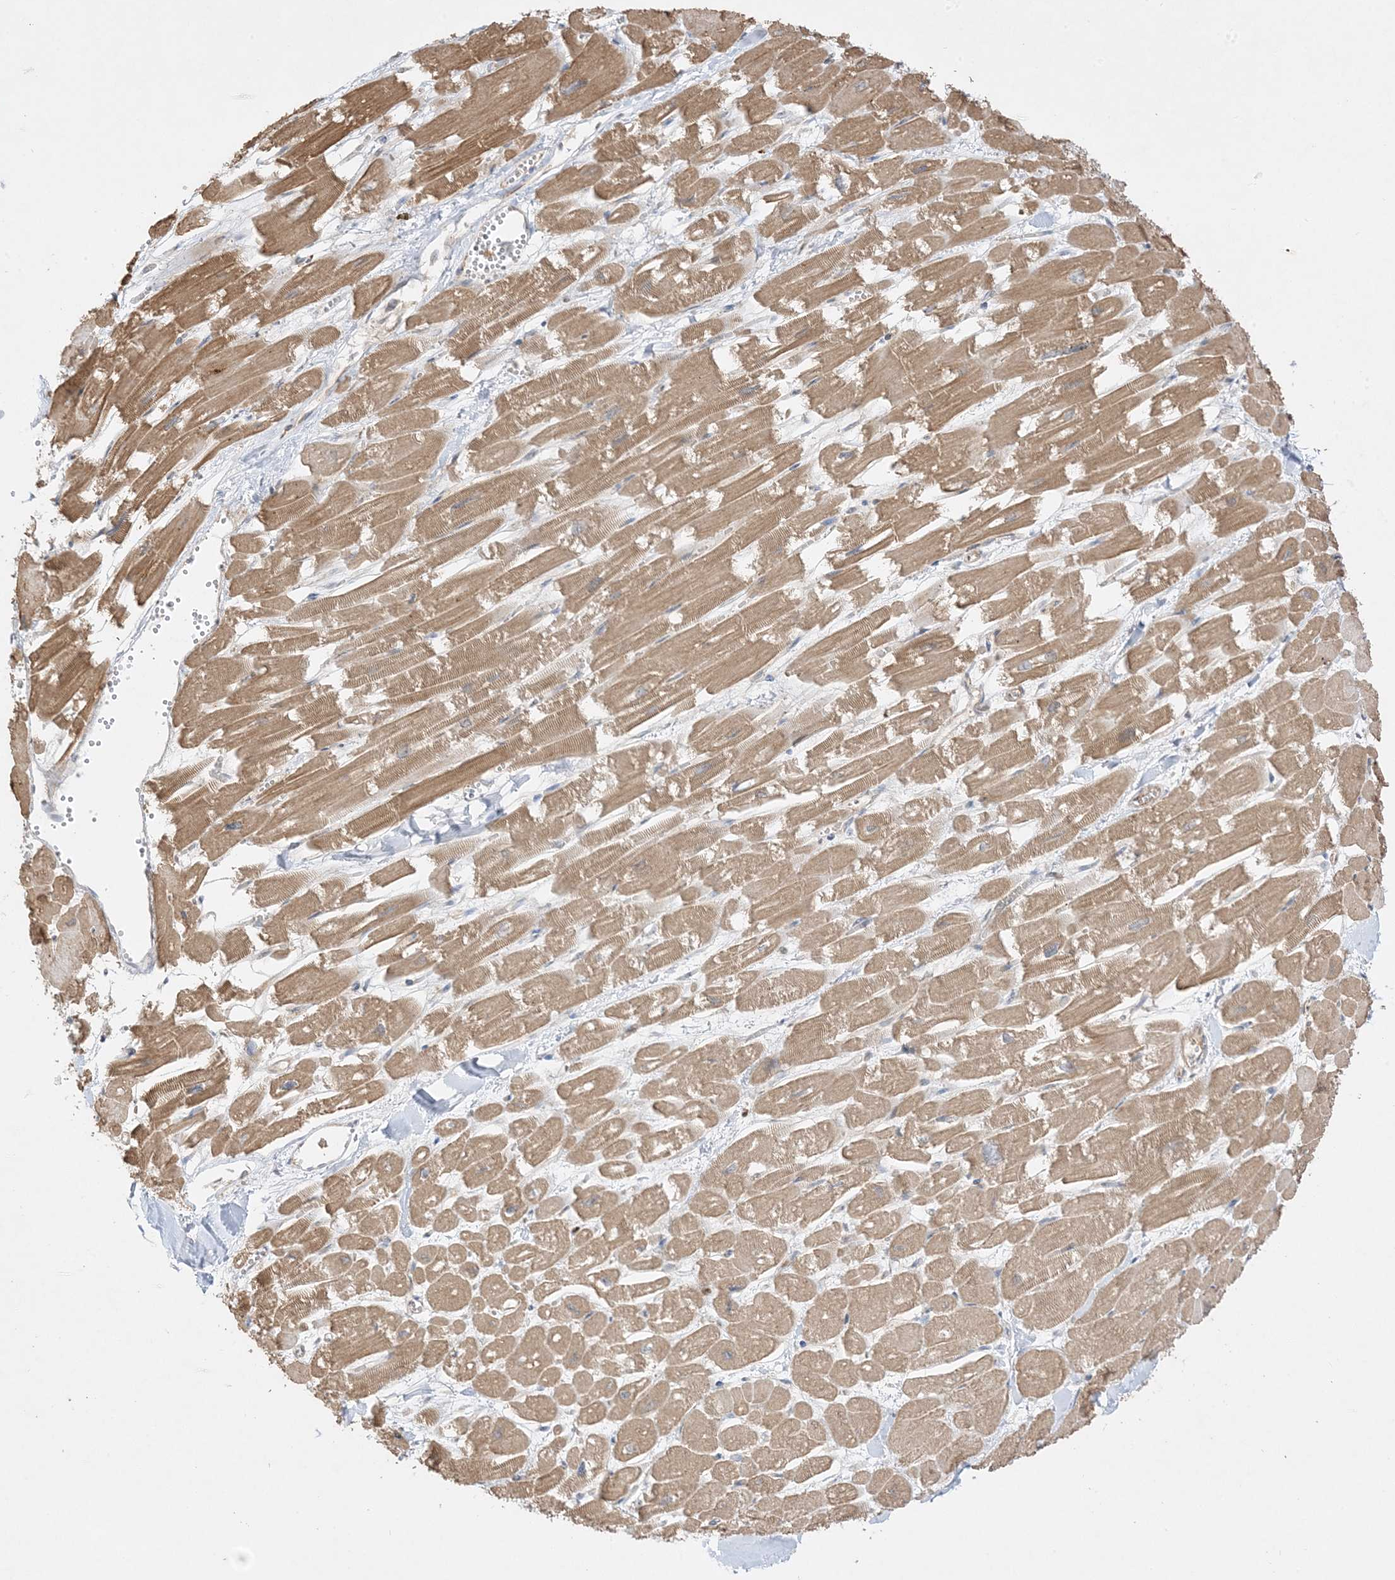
{"staining": {"intensity": "moderate", "quantity": ">75%", "location": "cytoplasmic/membranous"}, "tissue": "heart muscle", "cell_type": "Cardiomyocytes", "image_type": "normal", "snomed": [{"axis": "morphology", "description": "Normal tissue, NOS"}, {"axis": "topography", "description": "Heart"}], "caption": "Protein staining demonstrates moderate cytoplasmic/membranous positivity in about >75% of cardiomyocytes in benign heart muscle.", "gene": "PTK6", "patient": {"sex": "male", "age": 54}}